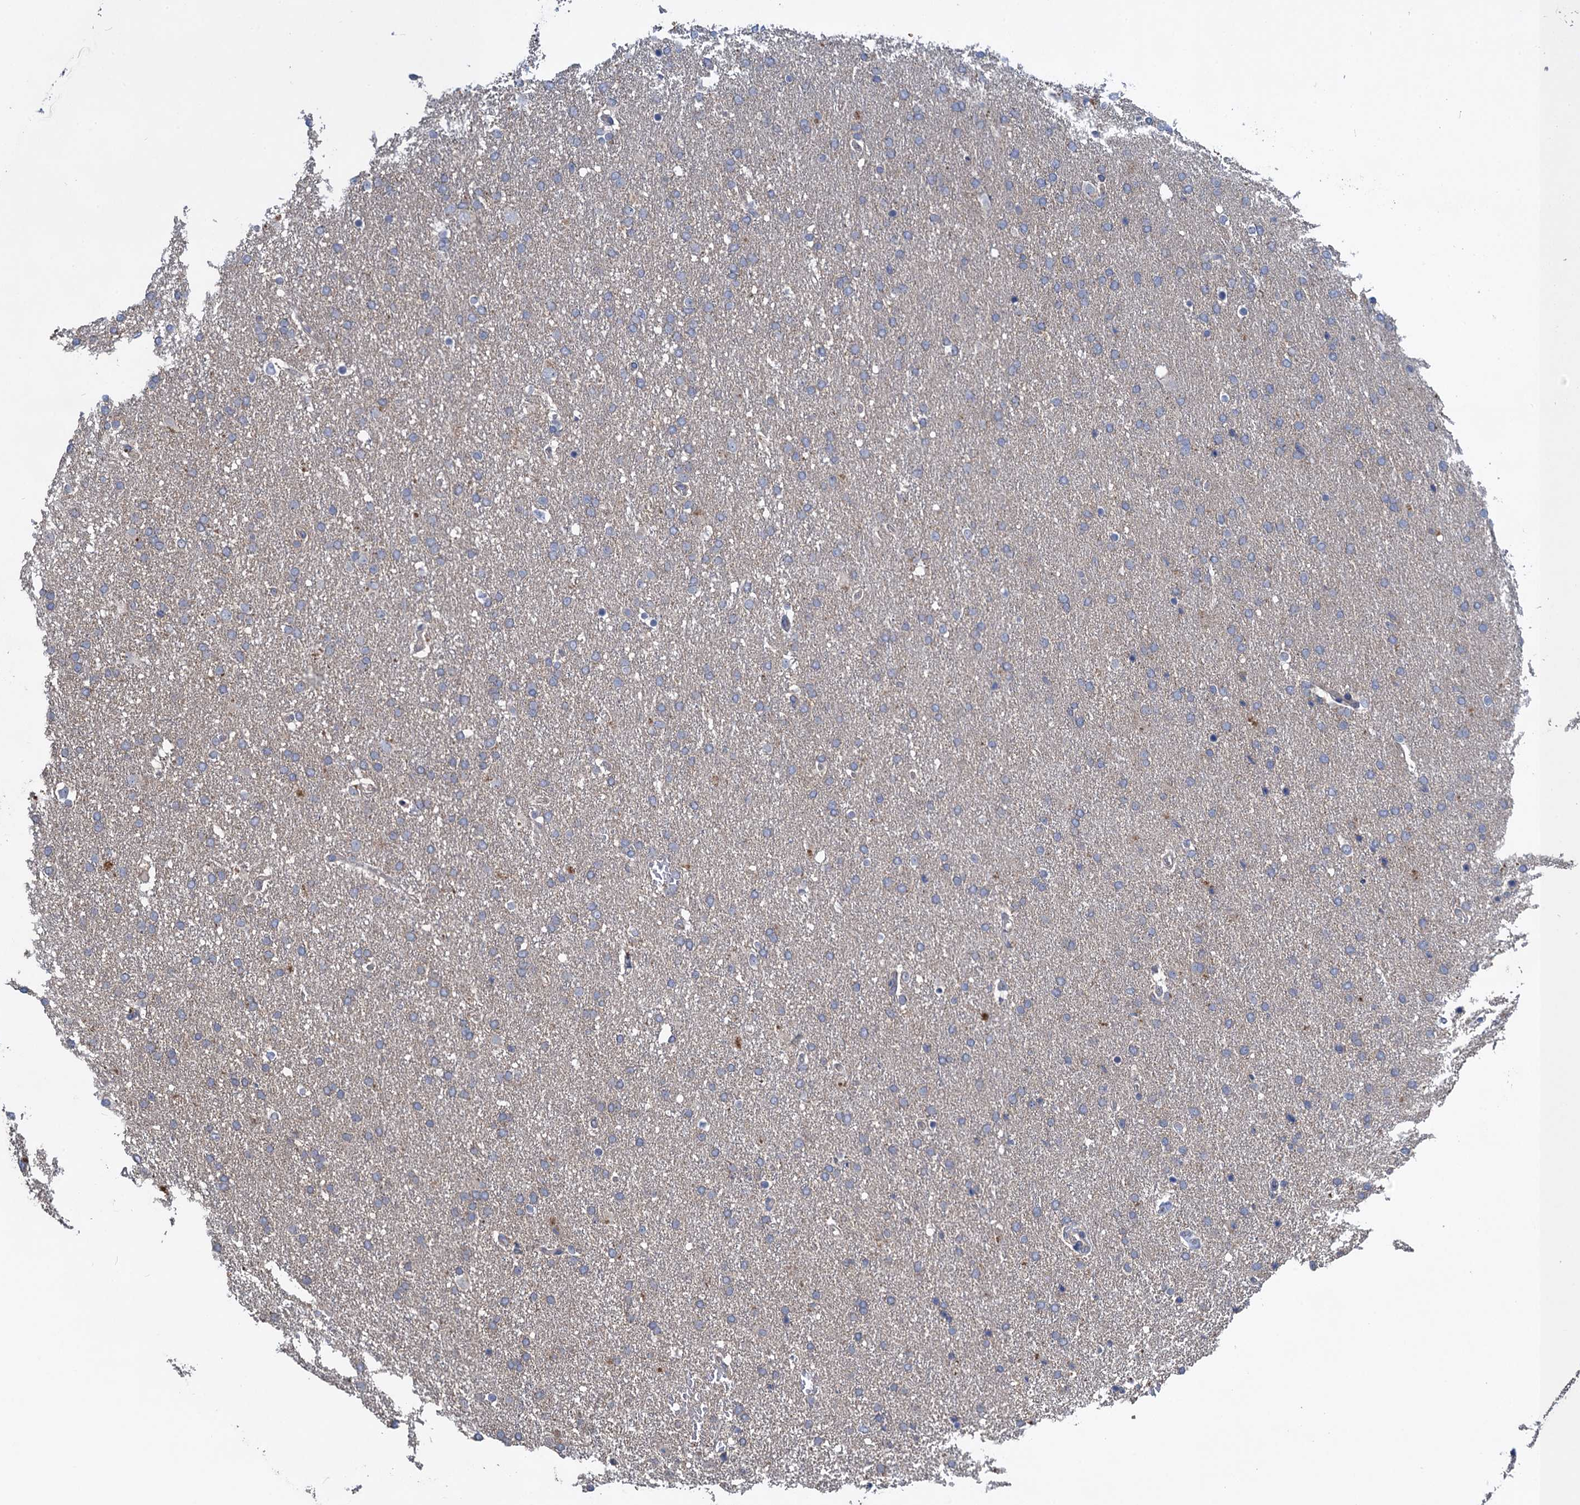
{"staining": {"intensity": "negative", "quantity": "none", "location": "none"}, "tissue": "glioma", "cell_type": "Tumor cells", "image_type": "cancer", "snomed": [{"axis": "morphology", "description": "Glioma, malignant, High grade"}, {"axis": "topography", "description": "Brain"}], "caption": "Histopathology image shows no protein staining in tumor cells of glioma tissue.", "gene": "SNAP29", "patient": {"sex": "male", "age": 72}}